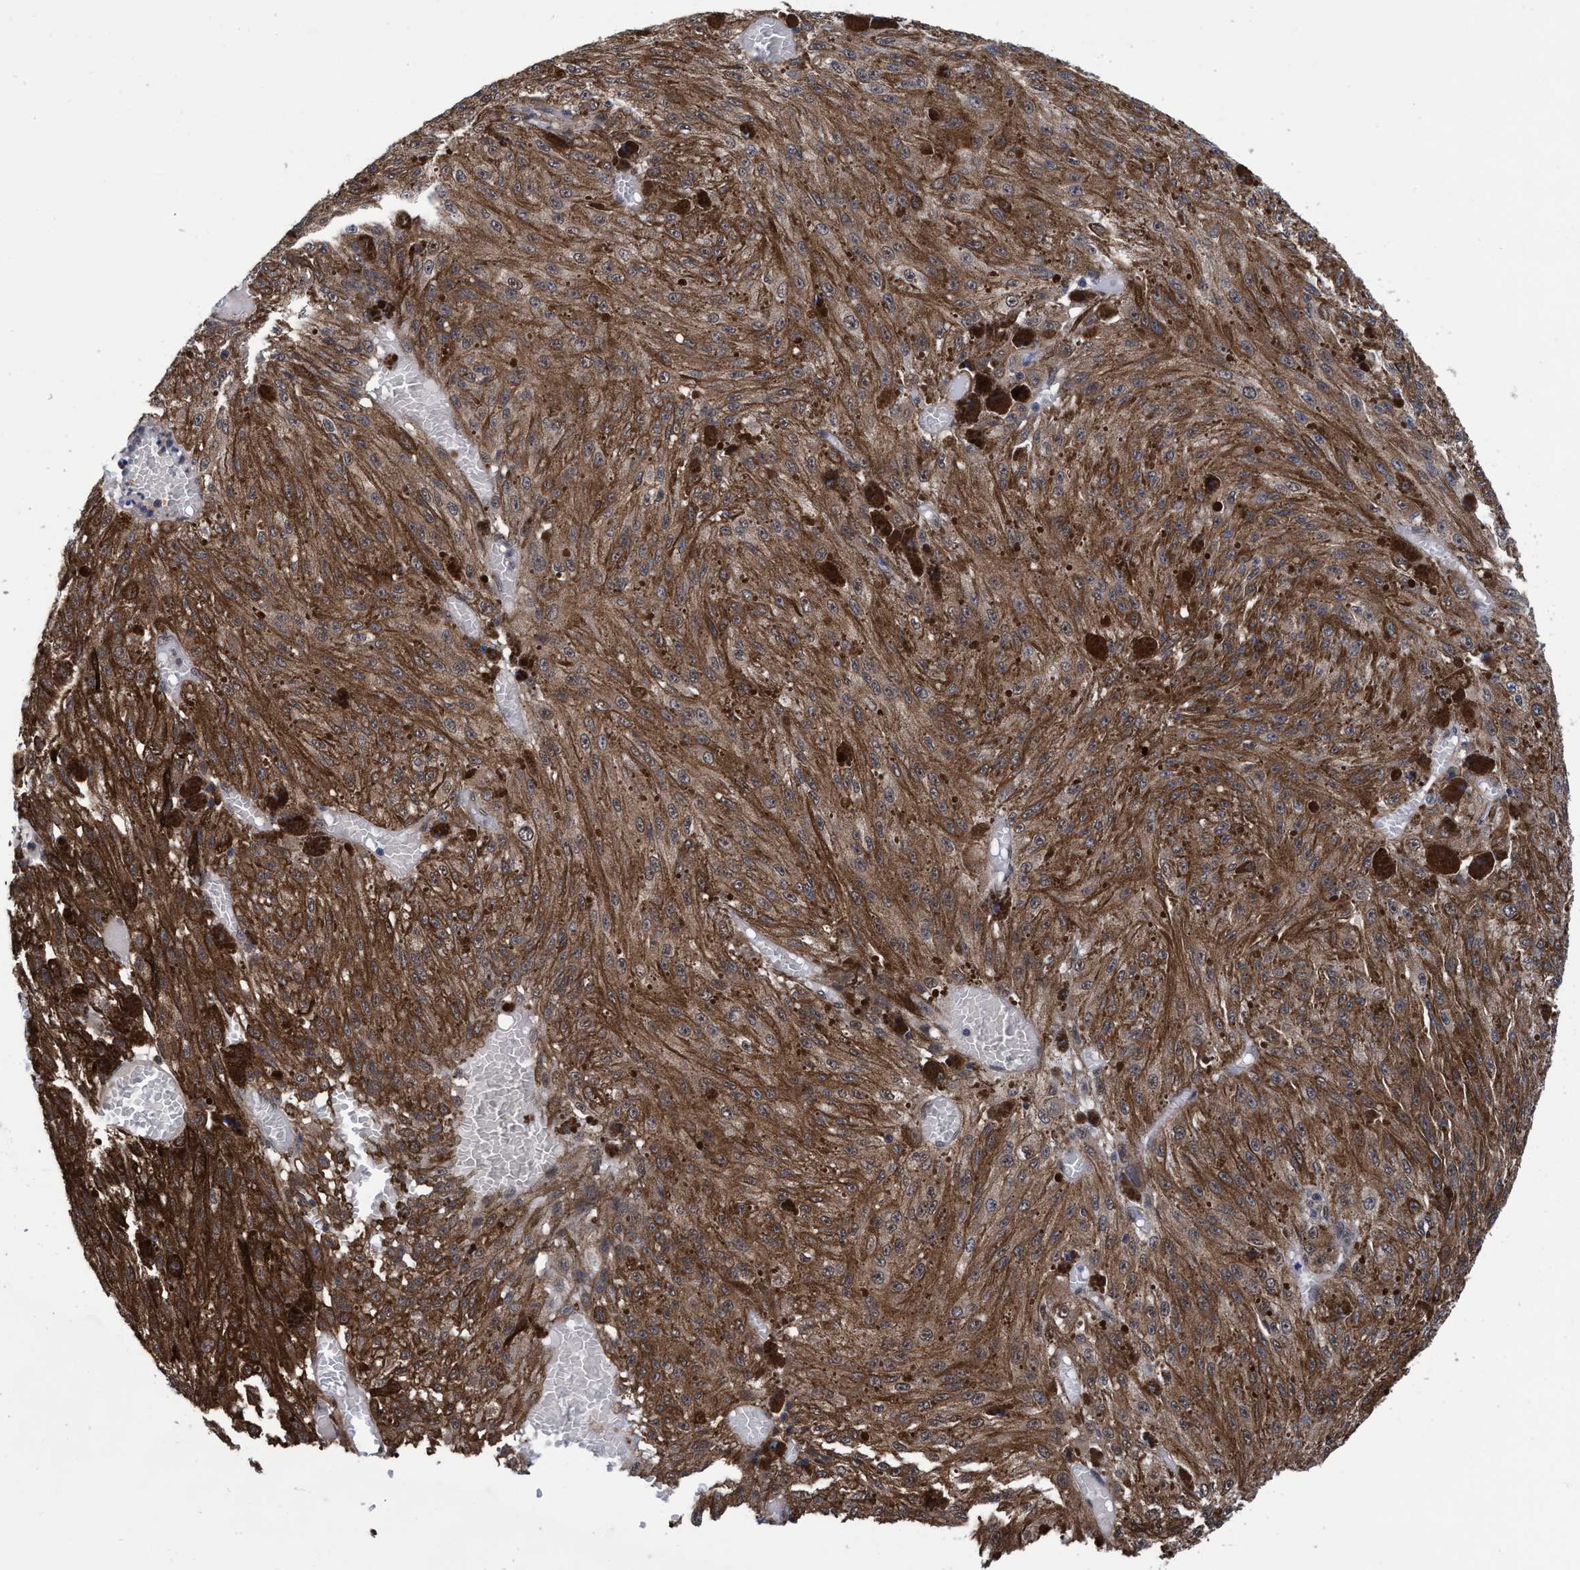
{"staining": {"intensity": "moderate", "quantity": ">75%", "location": "cytoplasmic/membranous"}, "tissue": "melanoma", "cell_type": "Tumor cells", "image_type": "cancer", "snomed": [{"axis": "morphology", "description": "Malignant melanoma, NOS"}, {"axis": "topography", "description": "Other"}], "caption": "Melanoma stained with a brown dye demonstrates moderate cytoplasmic/membranous positive expression in approximately >75% of tumor cells.", "gene": "PSMD12", "patient": {"sex": "male", "age": 79}}